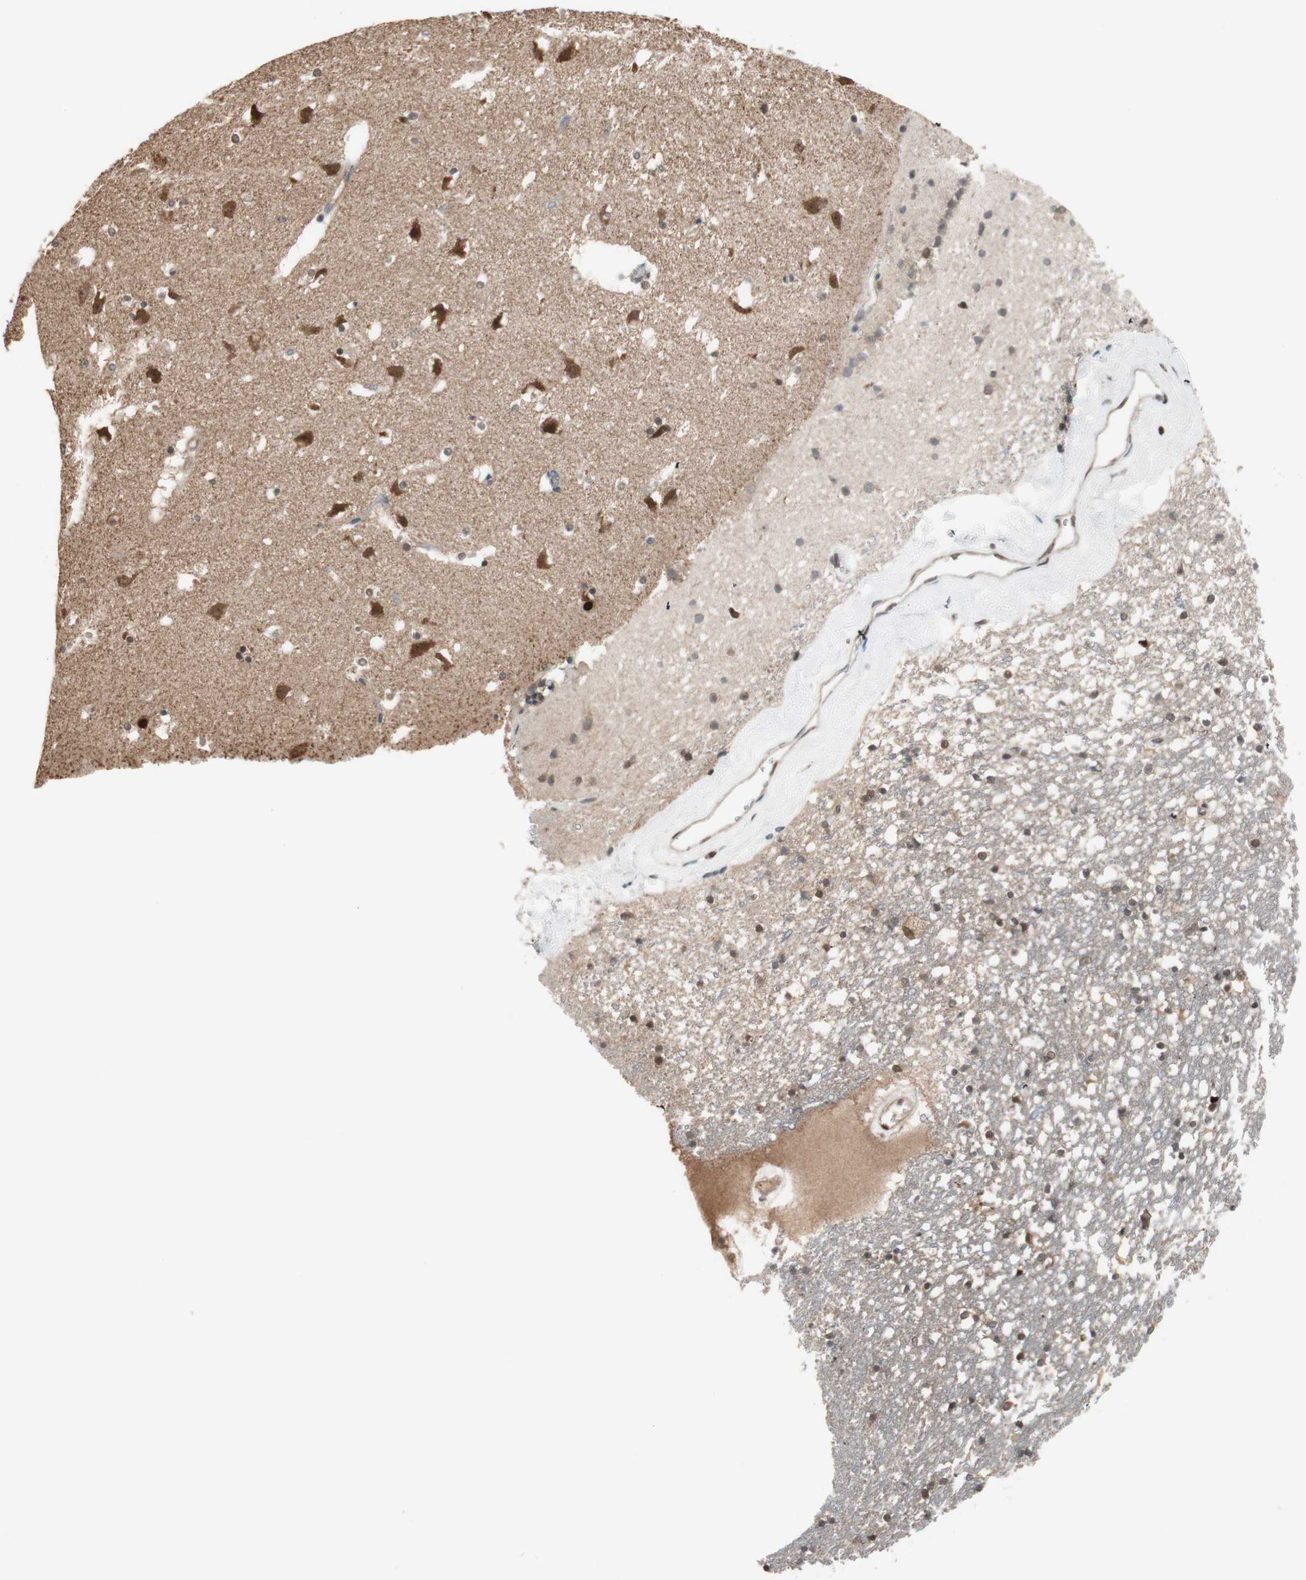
{"staining": {"intensity": "moderate", "quantity": "25%-75%", "location": "nuclear"}, "tissue": "caudate", "cell_type": "Glial cells", "image_type": "normal", "snomed": [{"axis": "morphology", "description": "Normal tissue, NOS"}, {"axis": "topography", "description": "Lateral ventricle wall"}], "caption": "Glial cells reveal medium levels of moderate nuclear positivity in approximately 25%-75% of cells in normal caudate.", "gene": "DRAP1", "patient": {"sex": "male", "age": 45}}